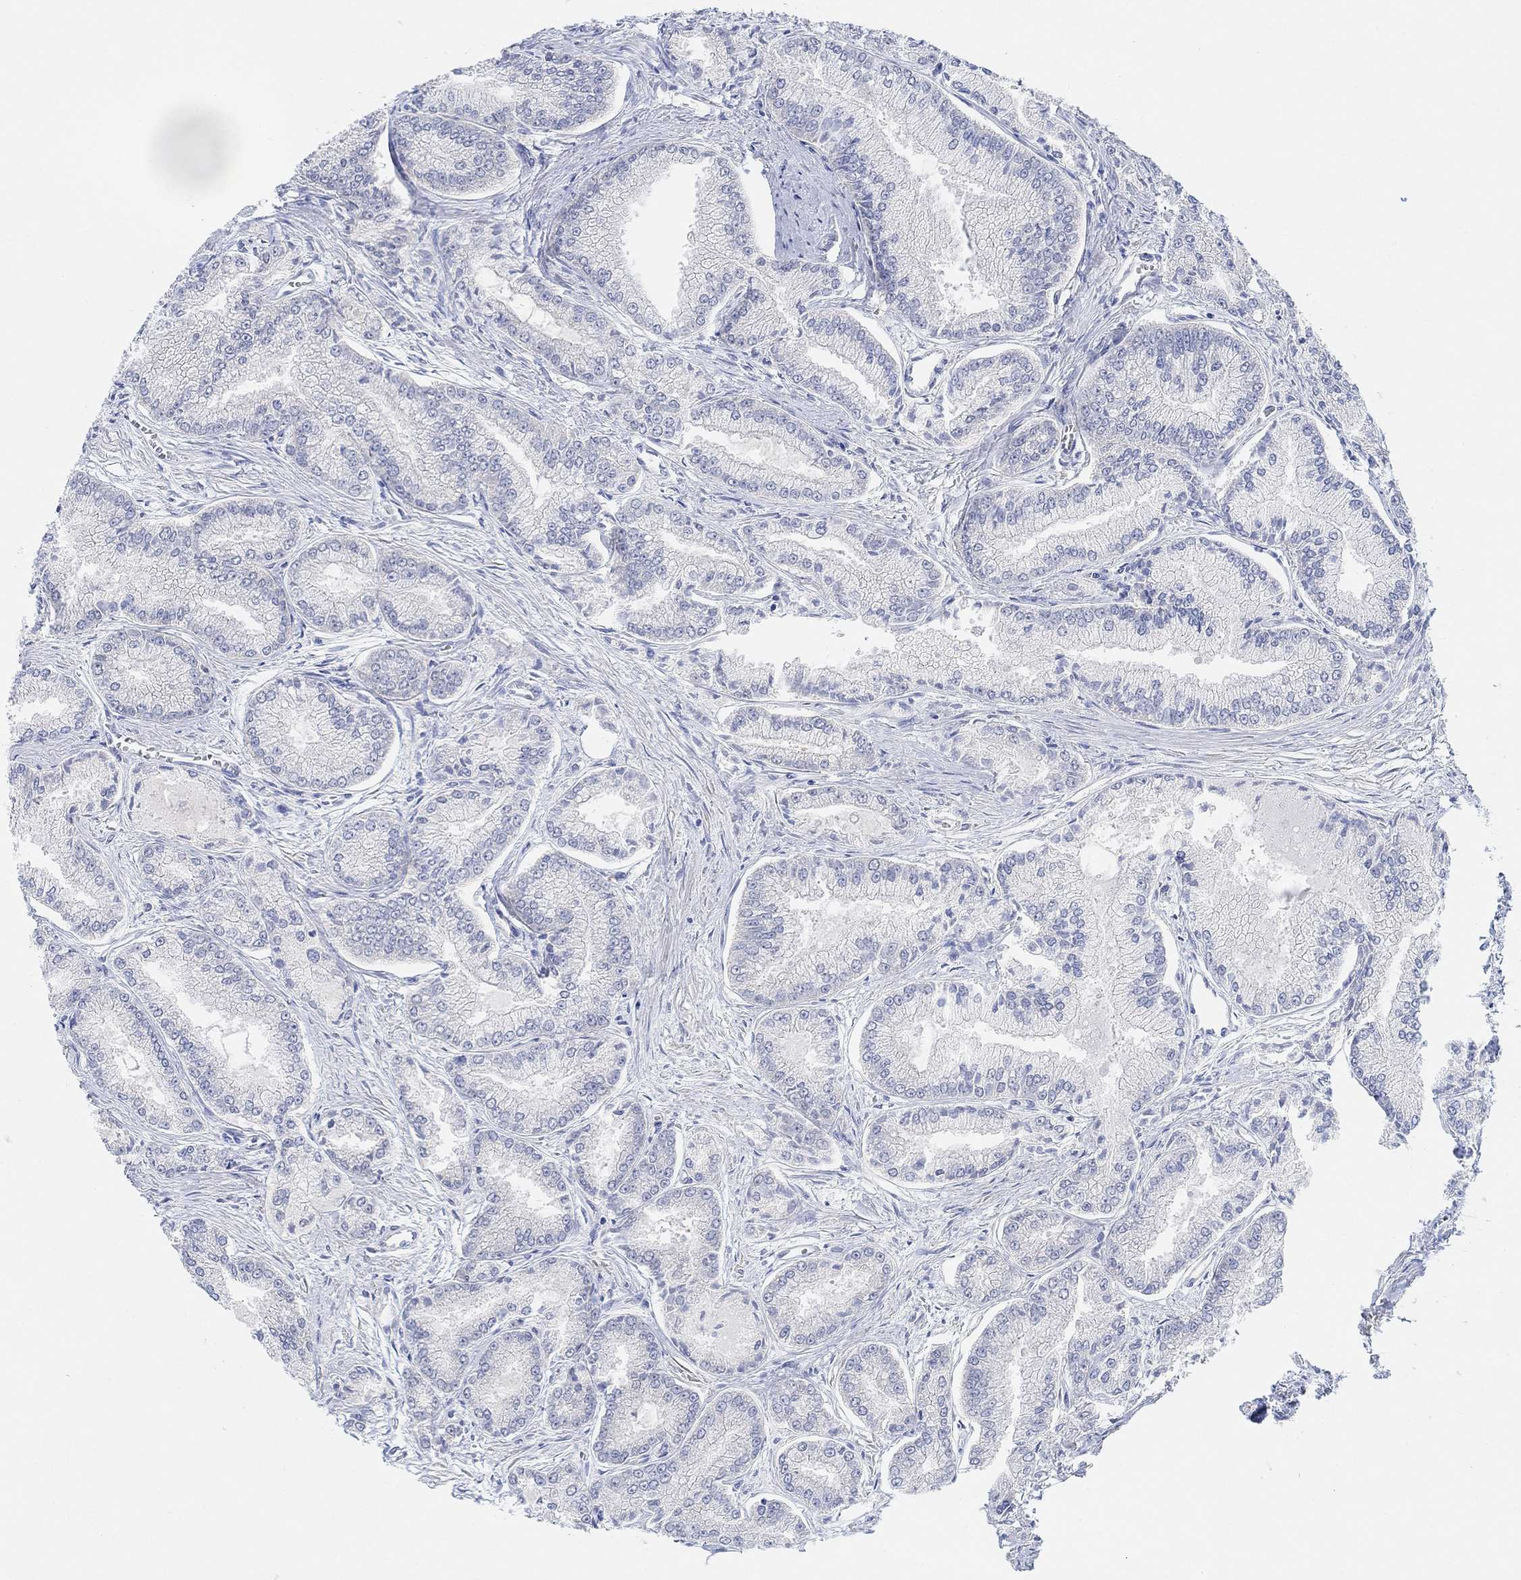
{"staining": {"intensity": "negative", "quantity": "none", "location": "none"}, "tissue": "prostate cancer", "cell_type": "Tumor cells", "image_type": "cancer", "snomed": [{"axis": "morphology", "description": "Adenocarcinoma, NOS"}, {"axis": "morphology", "description": "Adenocarcinoma, High grade"}, {"axis": "topography", "description": "Prostate"}], "caption": "A histopathology image of human prostate adenocarcinoma is negative for staining in tumor cells.", "gene": "RIMS1", "patient": {"sex": "male", "age": 70}}